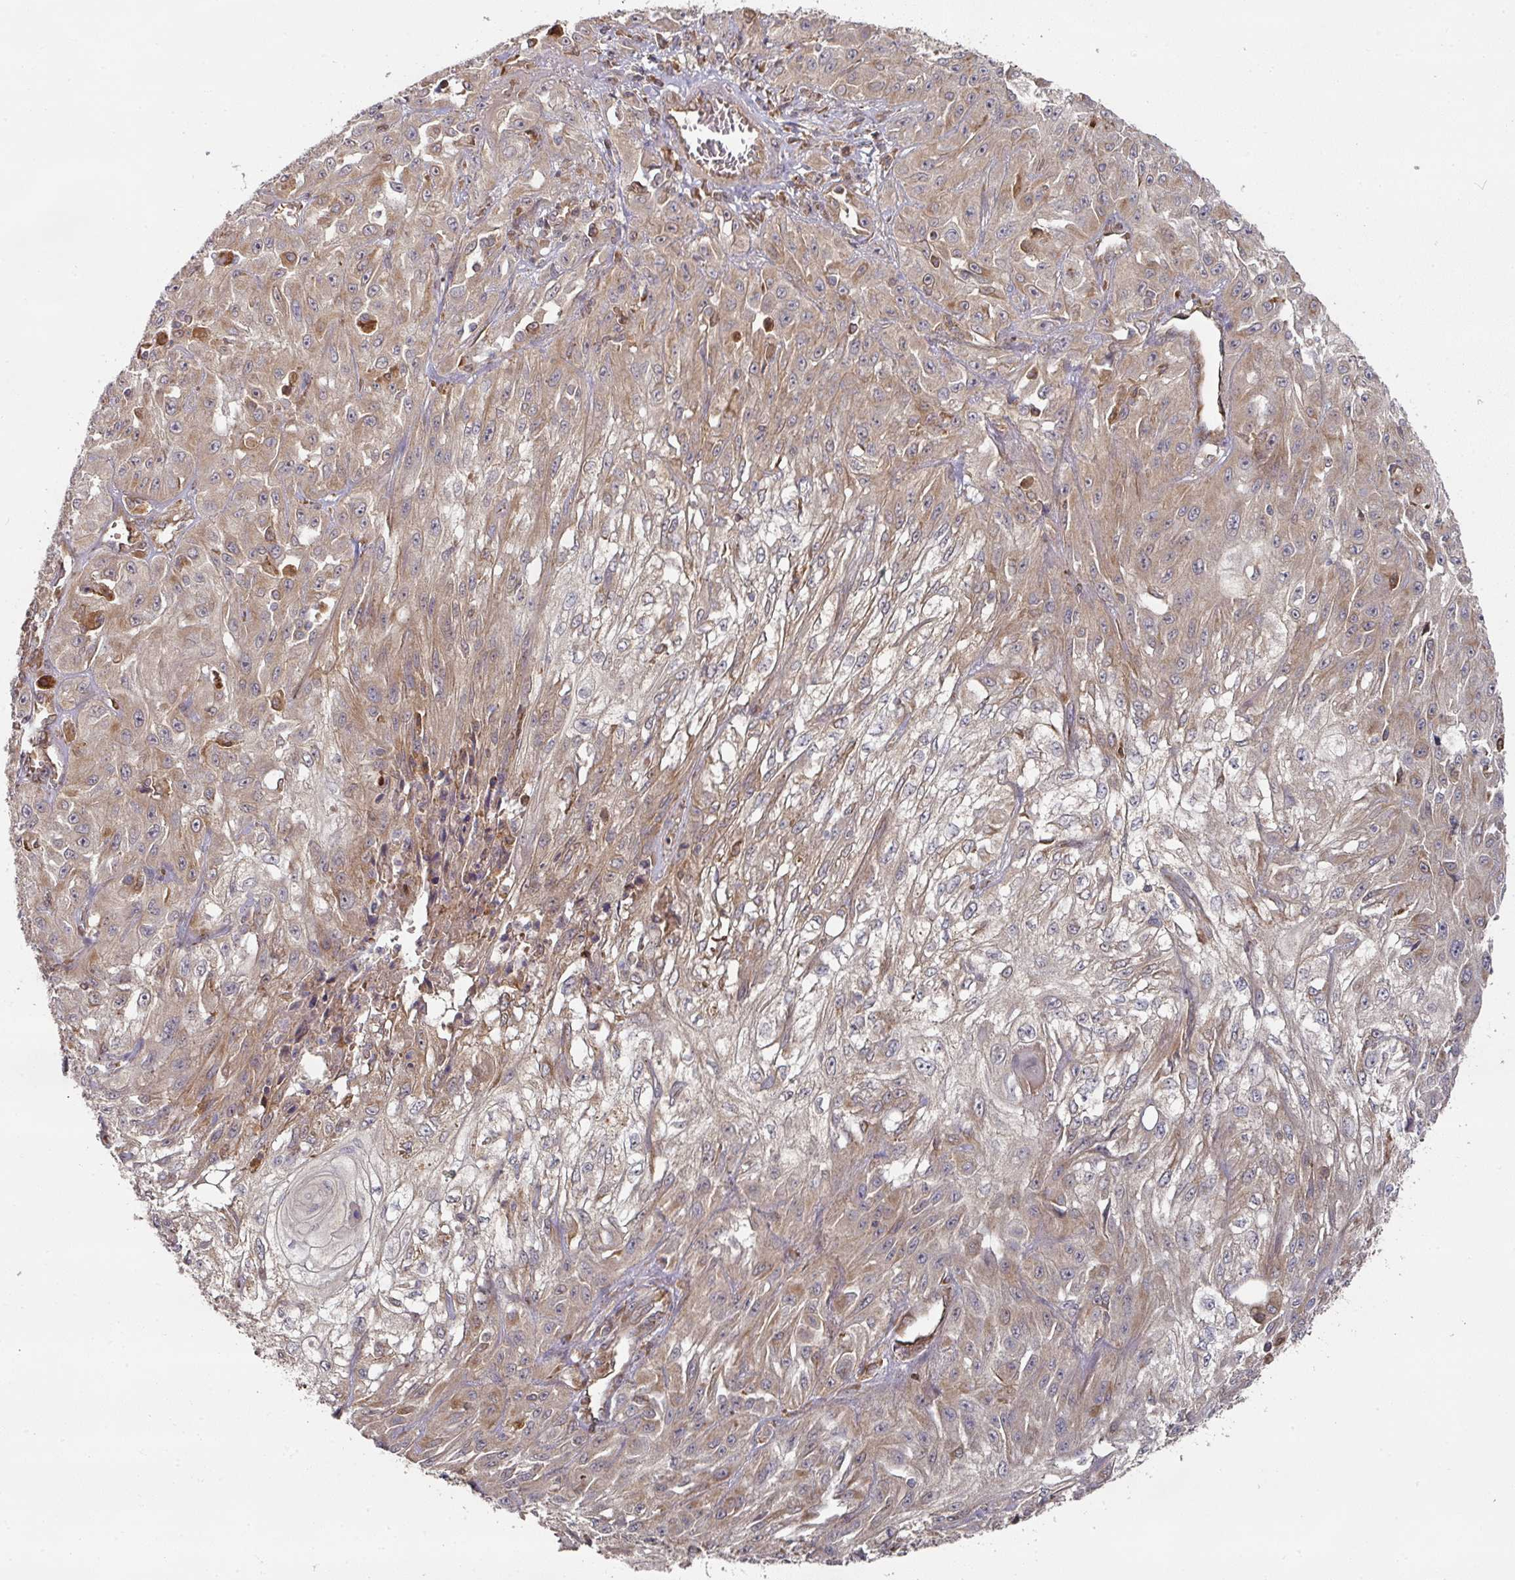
{"staining": {"intensity": "moderate", "quantity": "25%-75%", "location": "cytoplasmic/membranous"}, "tissue": "skin cancer", "cell_type": "Tumor cells", "image_type": "cancer", "snomed": [{"axis": "morphology", "description": "Squamous cell carcinoma, NOS"}, {"axis": "morphology", "description": "Squamous cell carcinoma, metastatic, NOS"}, {"axis": "topography", "description": "Skin"}, {"axis": "topography", "description": "Lymph node"}], "caption": "Brown immunohistochemical staining in human squamous cell carcinoma (skin) displays moderate cytoplasmic/membranous staining in about 25%-75% of tumor cells. The protein is shown in brown color, while the nuclei are stained blue.", "gene": "CEP95", "patient": {"sex": "male", "age": 75}}